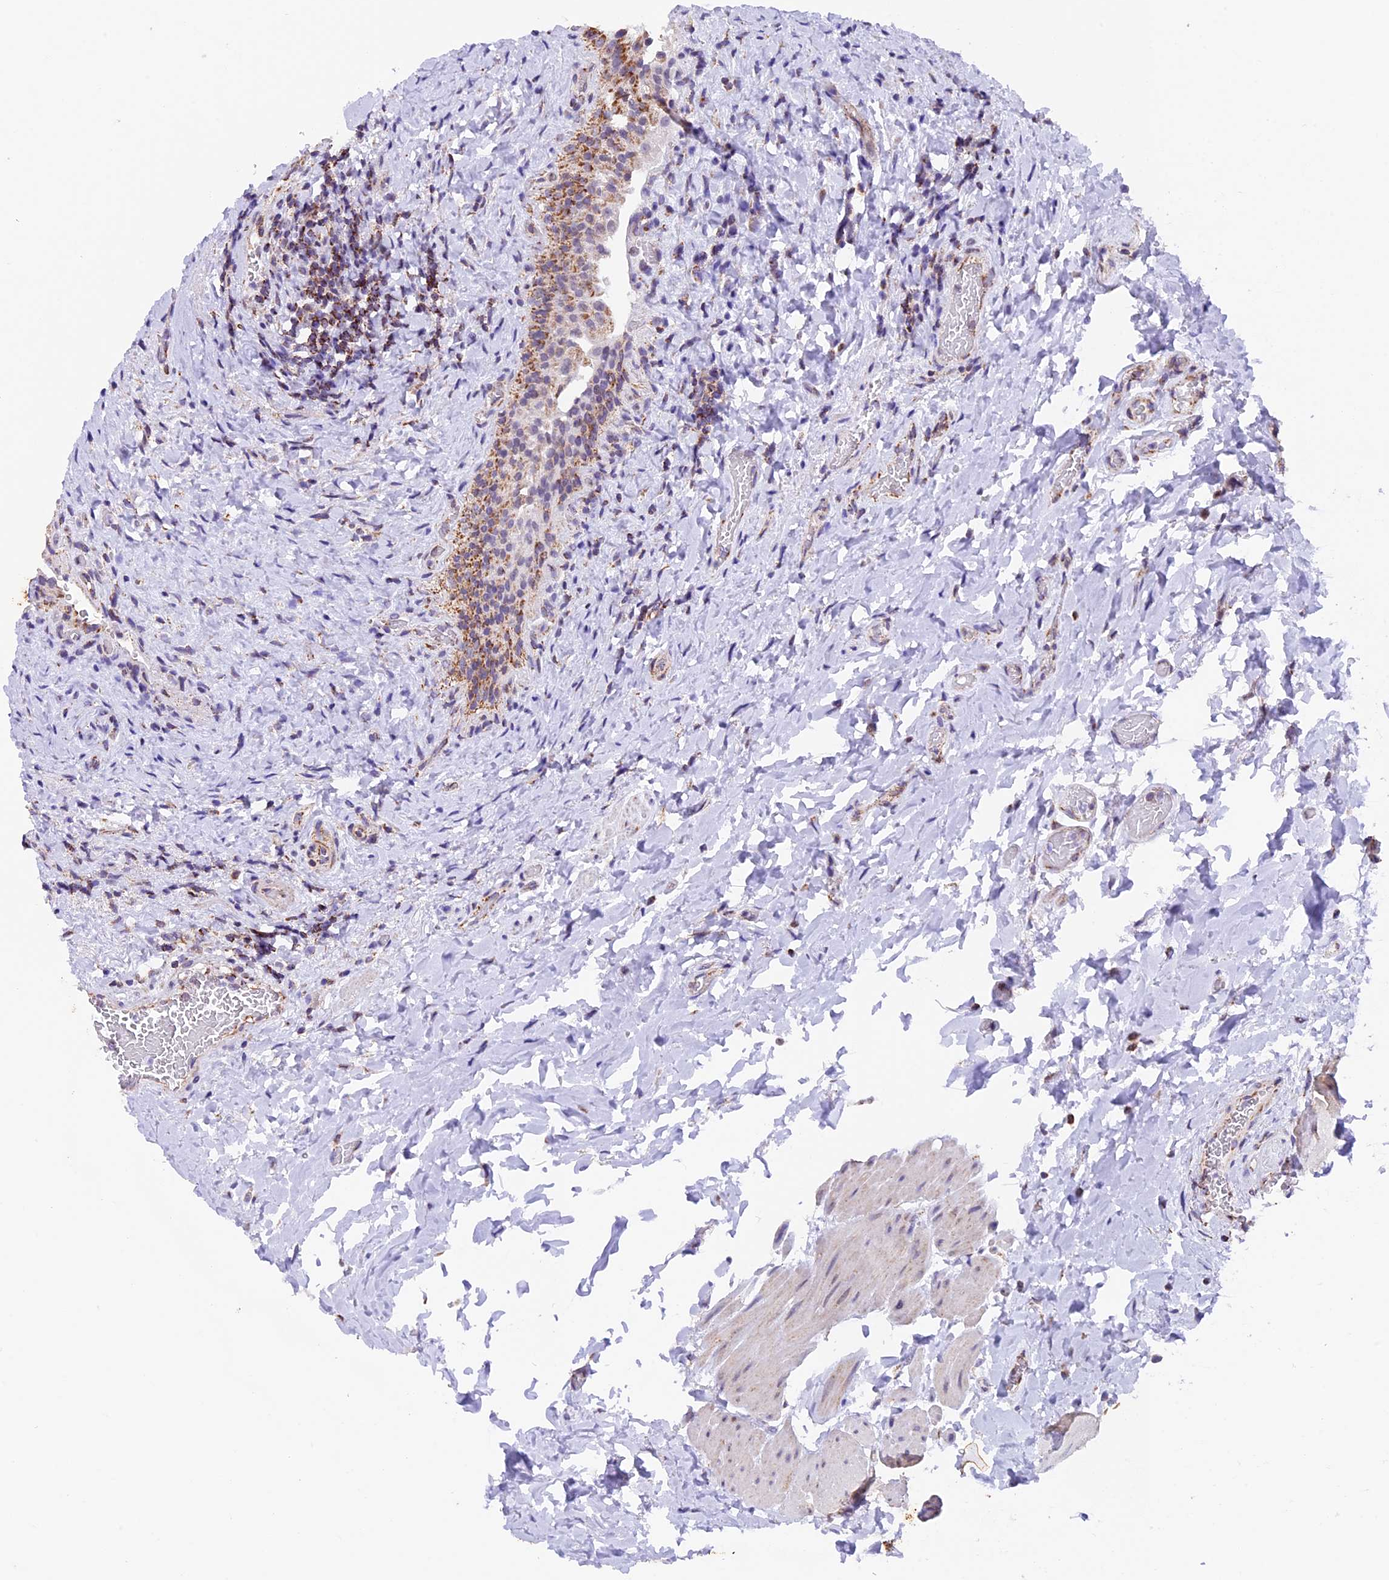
{"staining": {"intensity": "moderate", "quantity": ">75%", "location": "cytoplasmic/membranous"}, "tissue": "urinary bladder", "cell_type": "Urothelial cells", "image_type": "normal", "snomed": [{"axis": "morphology", "description": "Normal tissue, NOS"}, {"axis": "morphology", "description": "Inflammation, NOS"}, {"axis": "topography", "description": "Urinary bladder"}], "caption": "Unremarkable urinary bladder demonstrates moderate cytoplasmic/membranous positivity in approximately >75% of urothelial cells, visualized by immunohistochemistry.", "gene": "TFAM", "patient": {"sex": "male", "age": 64}}